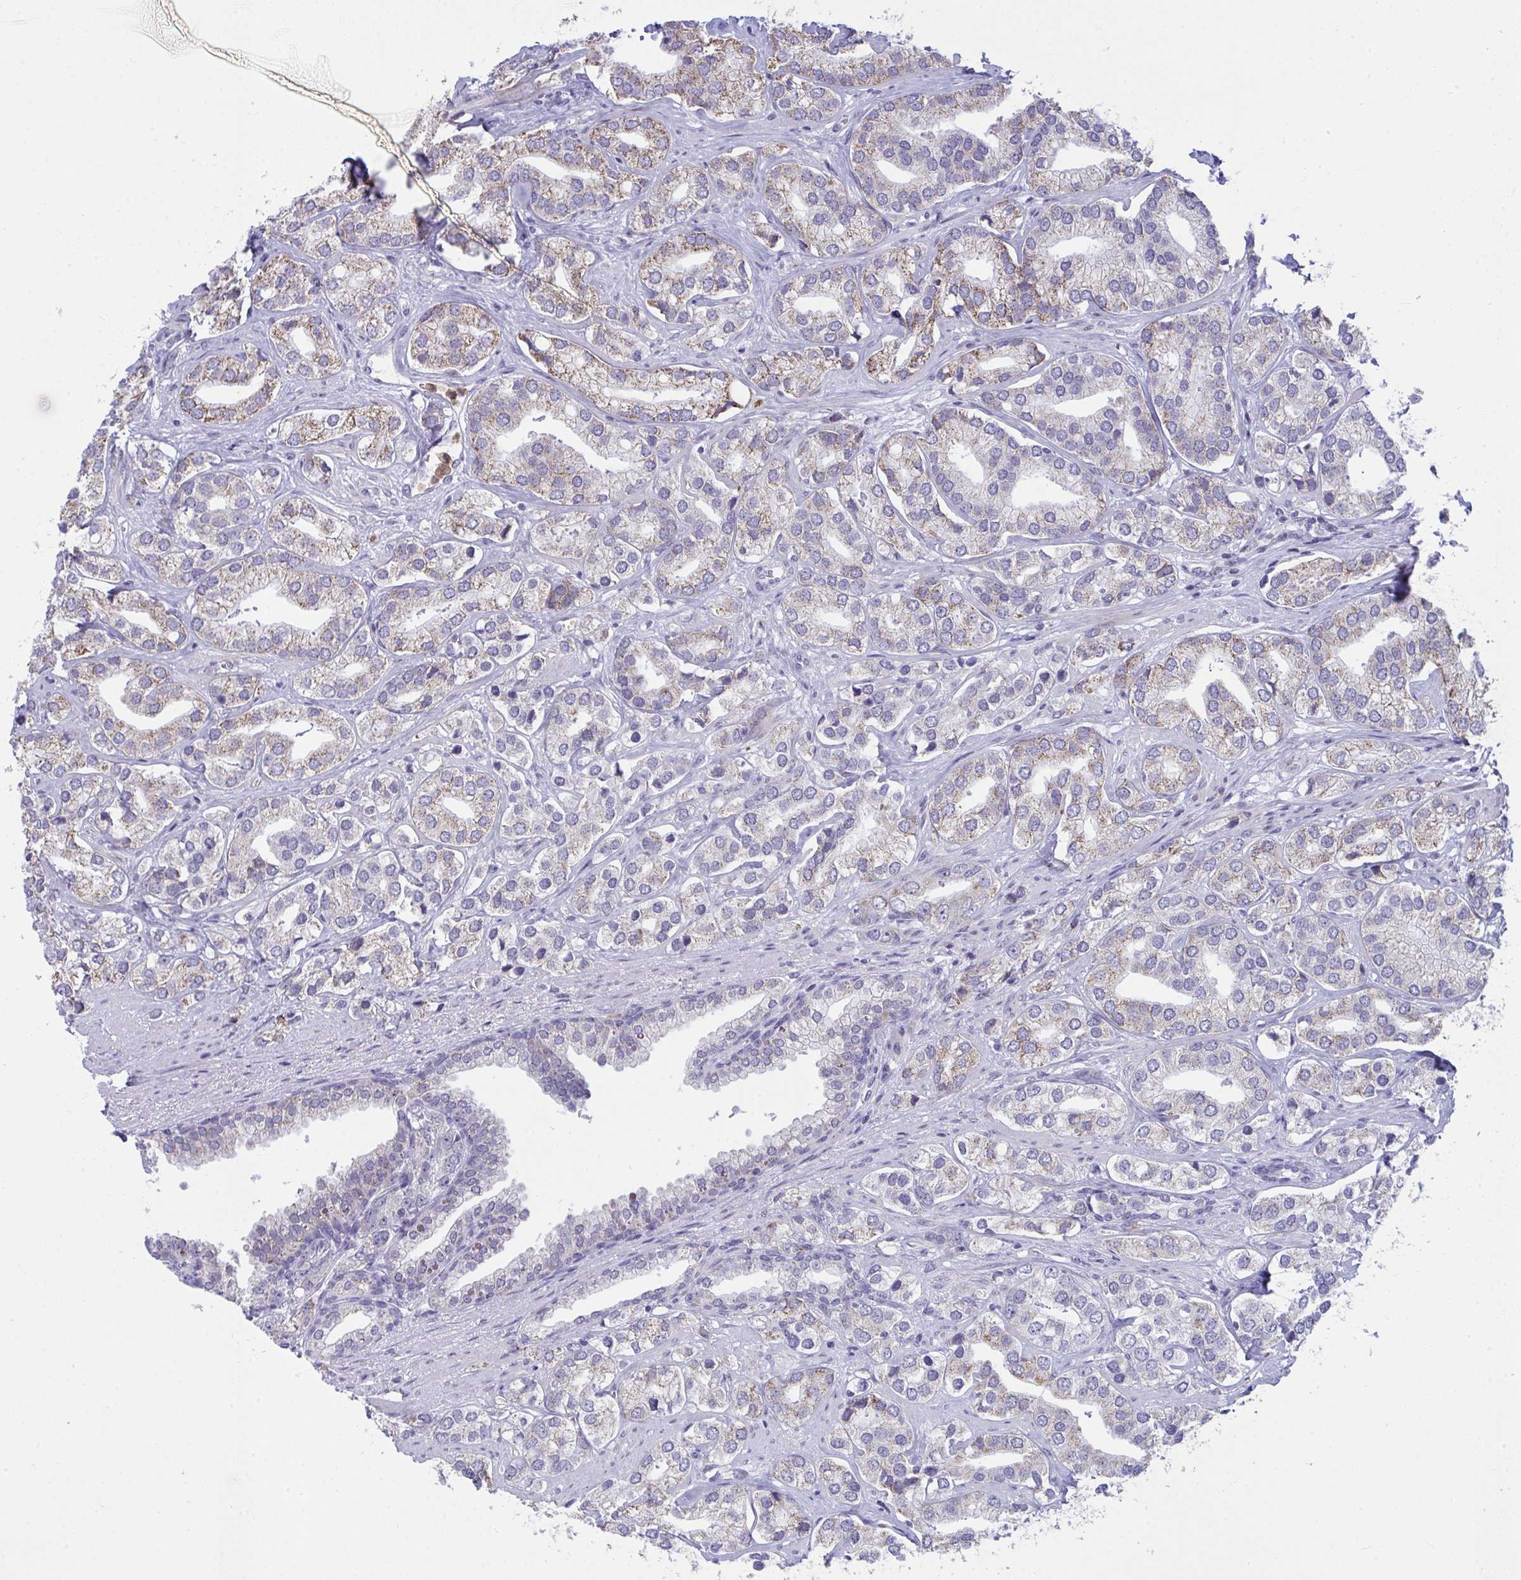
{"staining": {"intensity": "moderate", "quantity": "<25%", "location": "cytoplasmic/membranous"}, "tissue": "prostate cancer", "cell_type": "Tumor cells", "image_type": "cancer", "snomed": [{"axis": "morphology", "description": "Adenocarcinoma, High grade"}, {"axis": "topography", "description": "Prostate"}], "caption": "Immunohistochemistry photomicrograph of prostate cancer (high-grade adenocarcinoma) stained for a protein (brown), which displays low levels of moderate cytoplasmic/membranous positivity in approximately <25% of tumor cells.", "gene": "PLA2G12B", "patient": {"sex": "male", "age": 58}}